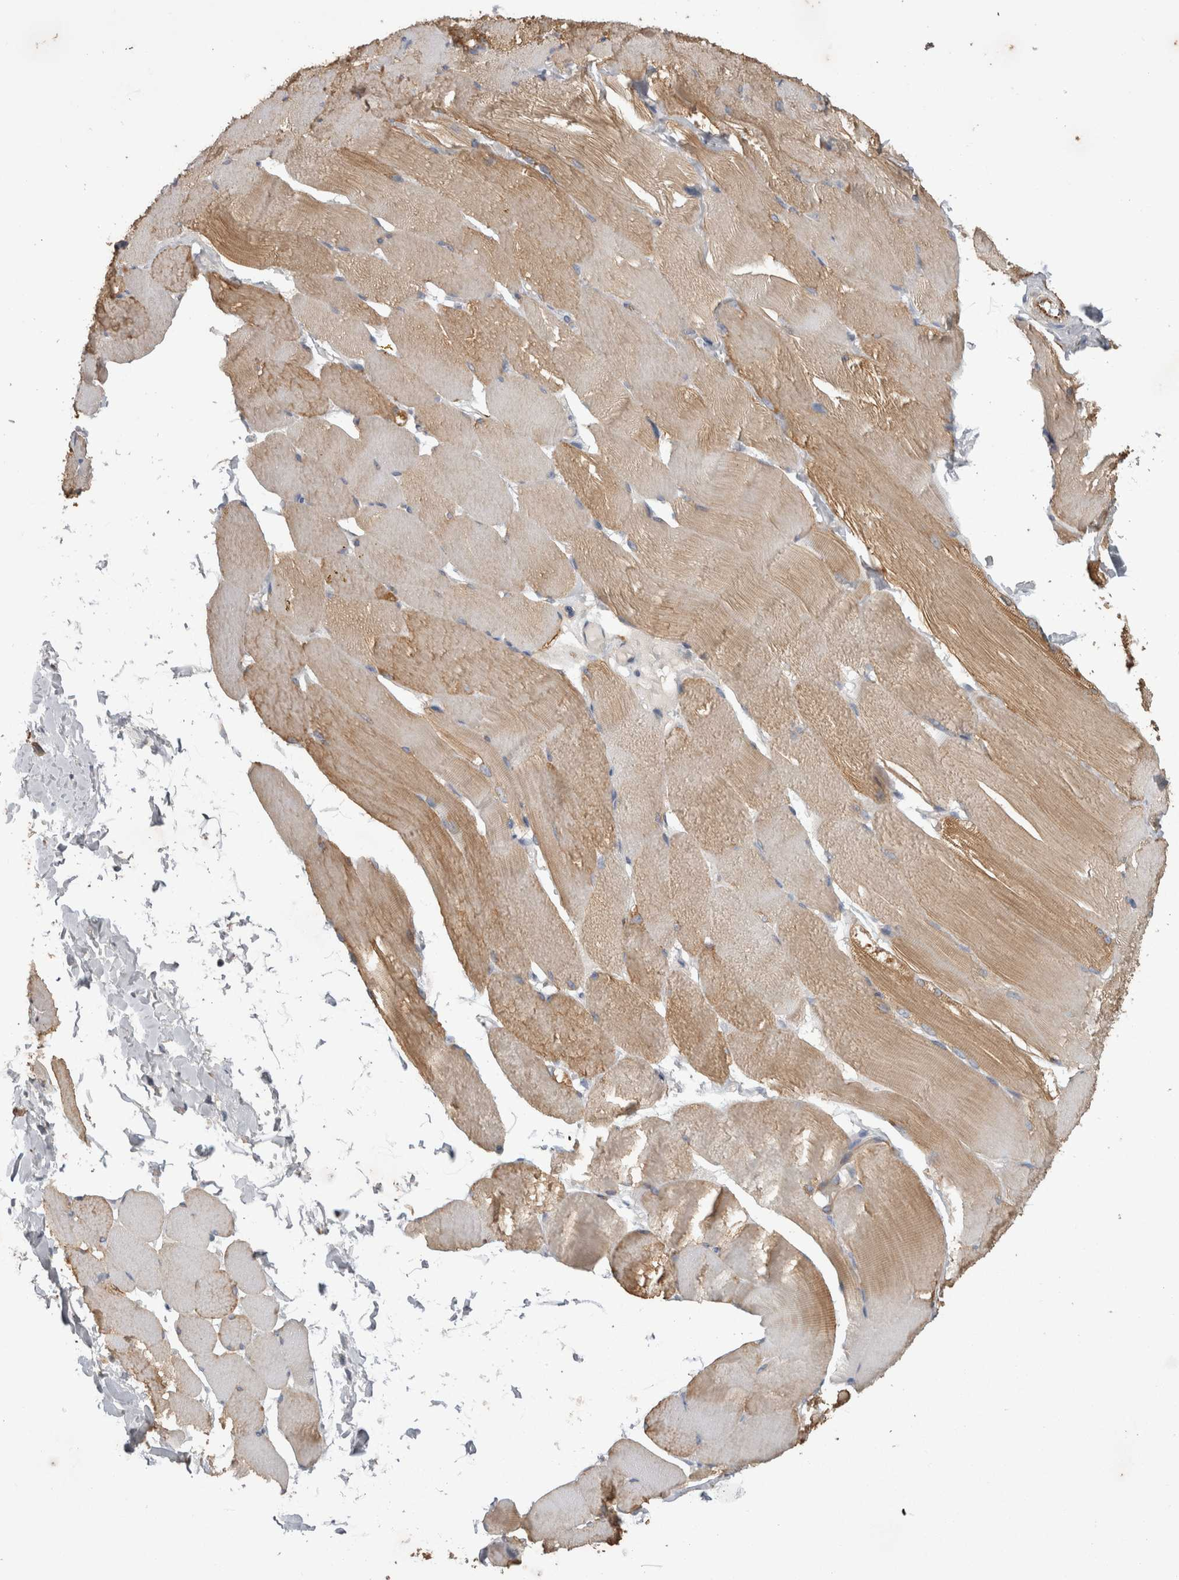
{"staining": {"intensity": "weak", "quantity": ">75%", "location": "cytoplasmic/membranous"}, "tissue": "skeletal muscle", "cell_type": "Myocytes", "image_type": "normal", "snomed": [{"axis": "morphology", "description": "Normal tissue, NOS"}, {"axis": "topography", "description": "Skin"}, {"axis": "topography", "description": "Skeletal muscle"}], "caption": "Weak cytoplasmic/membranous protein positivity is seen in approximately >75% of myocytes in skeletal muscle.", "gene": "STRADB", "patient": {"sex": "male", "age": 83}}